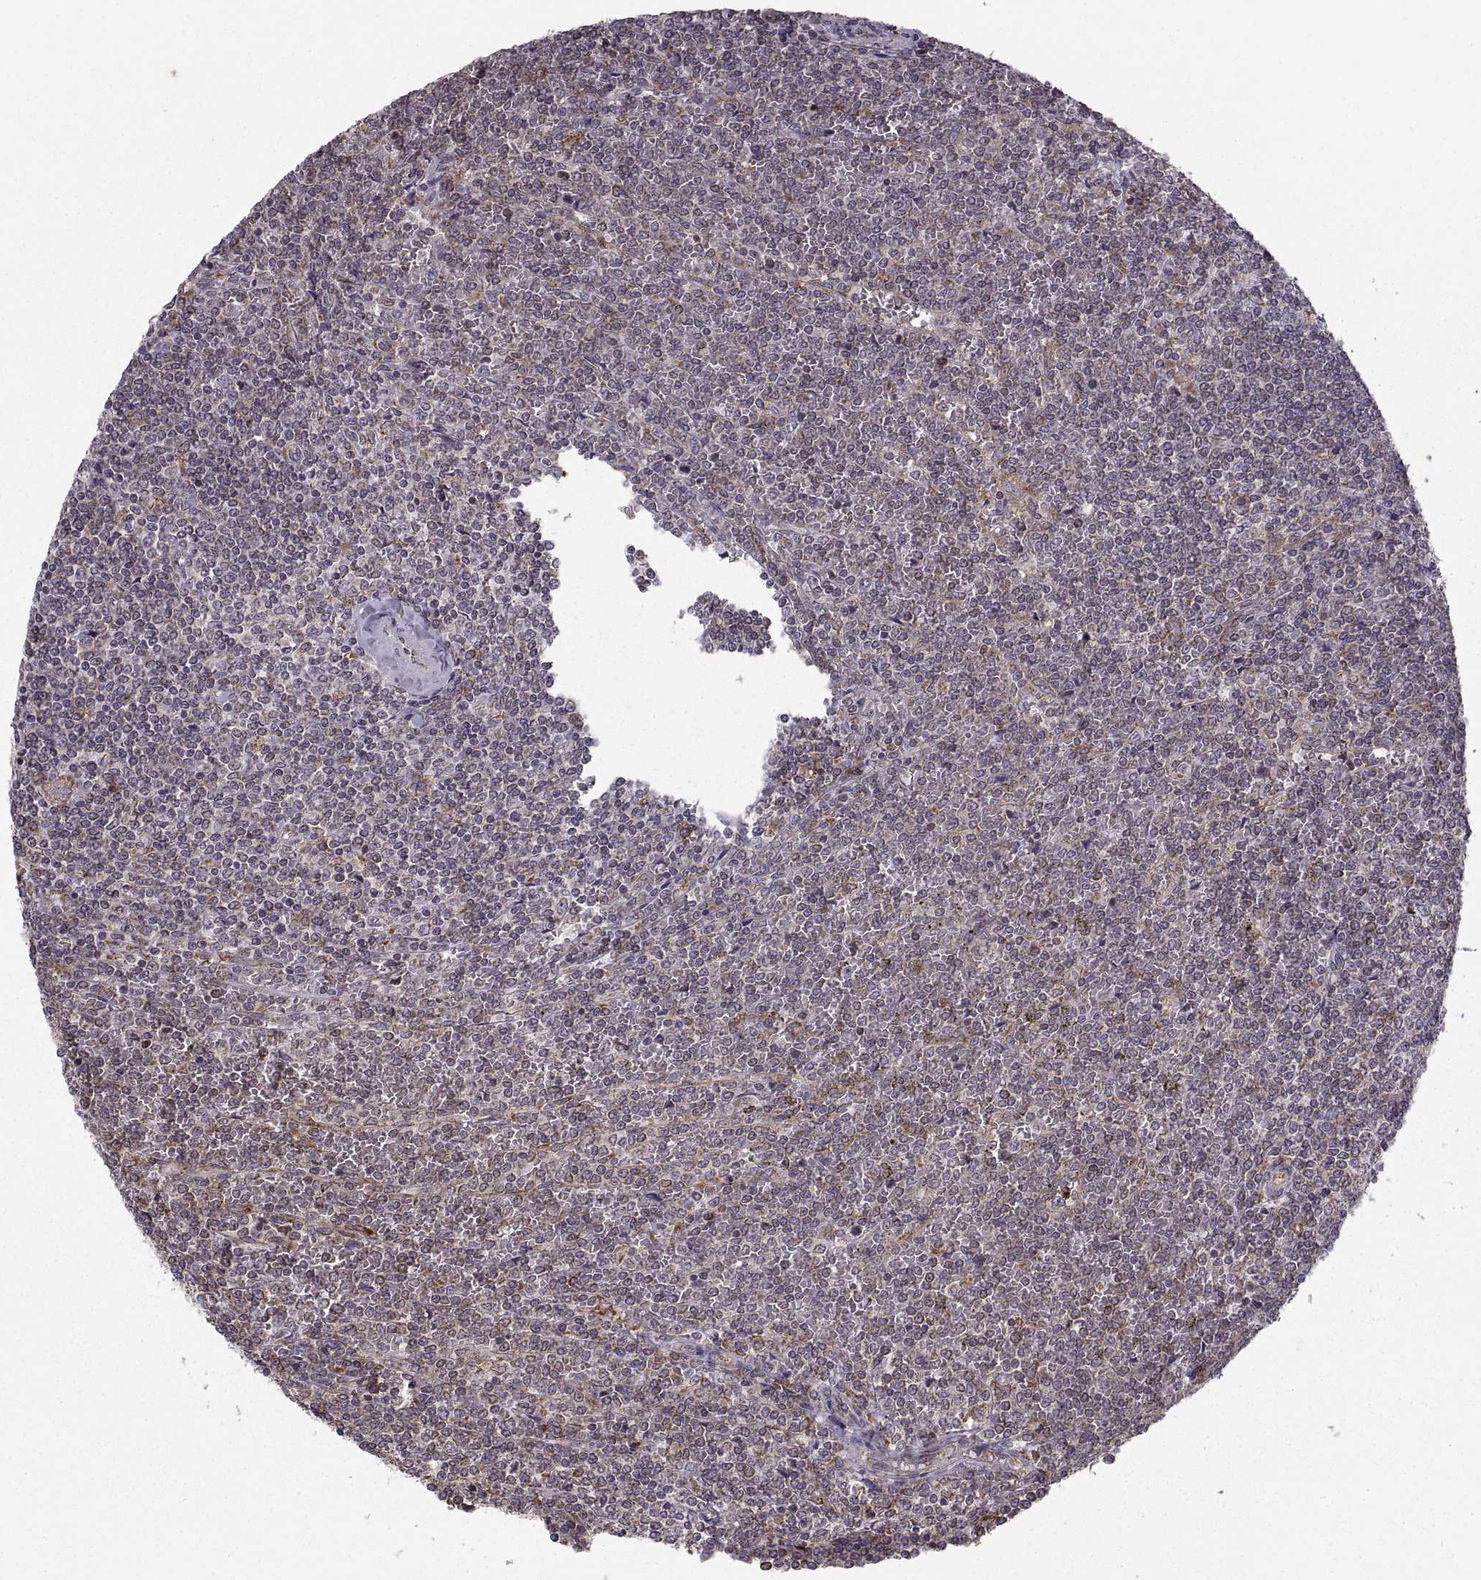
{"staining": {"intensity": "negative", "quantity": "none", "location": "none"}, "tissue": "lymphoma", "cell_type": "Tumor cells", "image_type": "cancer", "snomed": [{"axis": "morphology", "description": "Malignant lymphoma, non-Hodgkin's type, Low grade"}, {"axis": "topography", "description": "Spleen"}], "caption": "Immunohistochemistry of malignant lymphoma, non-Hodgkin's type (low-grade) displays no positivity in tumor cells.", "gene": "PDIA3", "patient": {"sex": "female", "age": 19}}